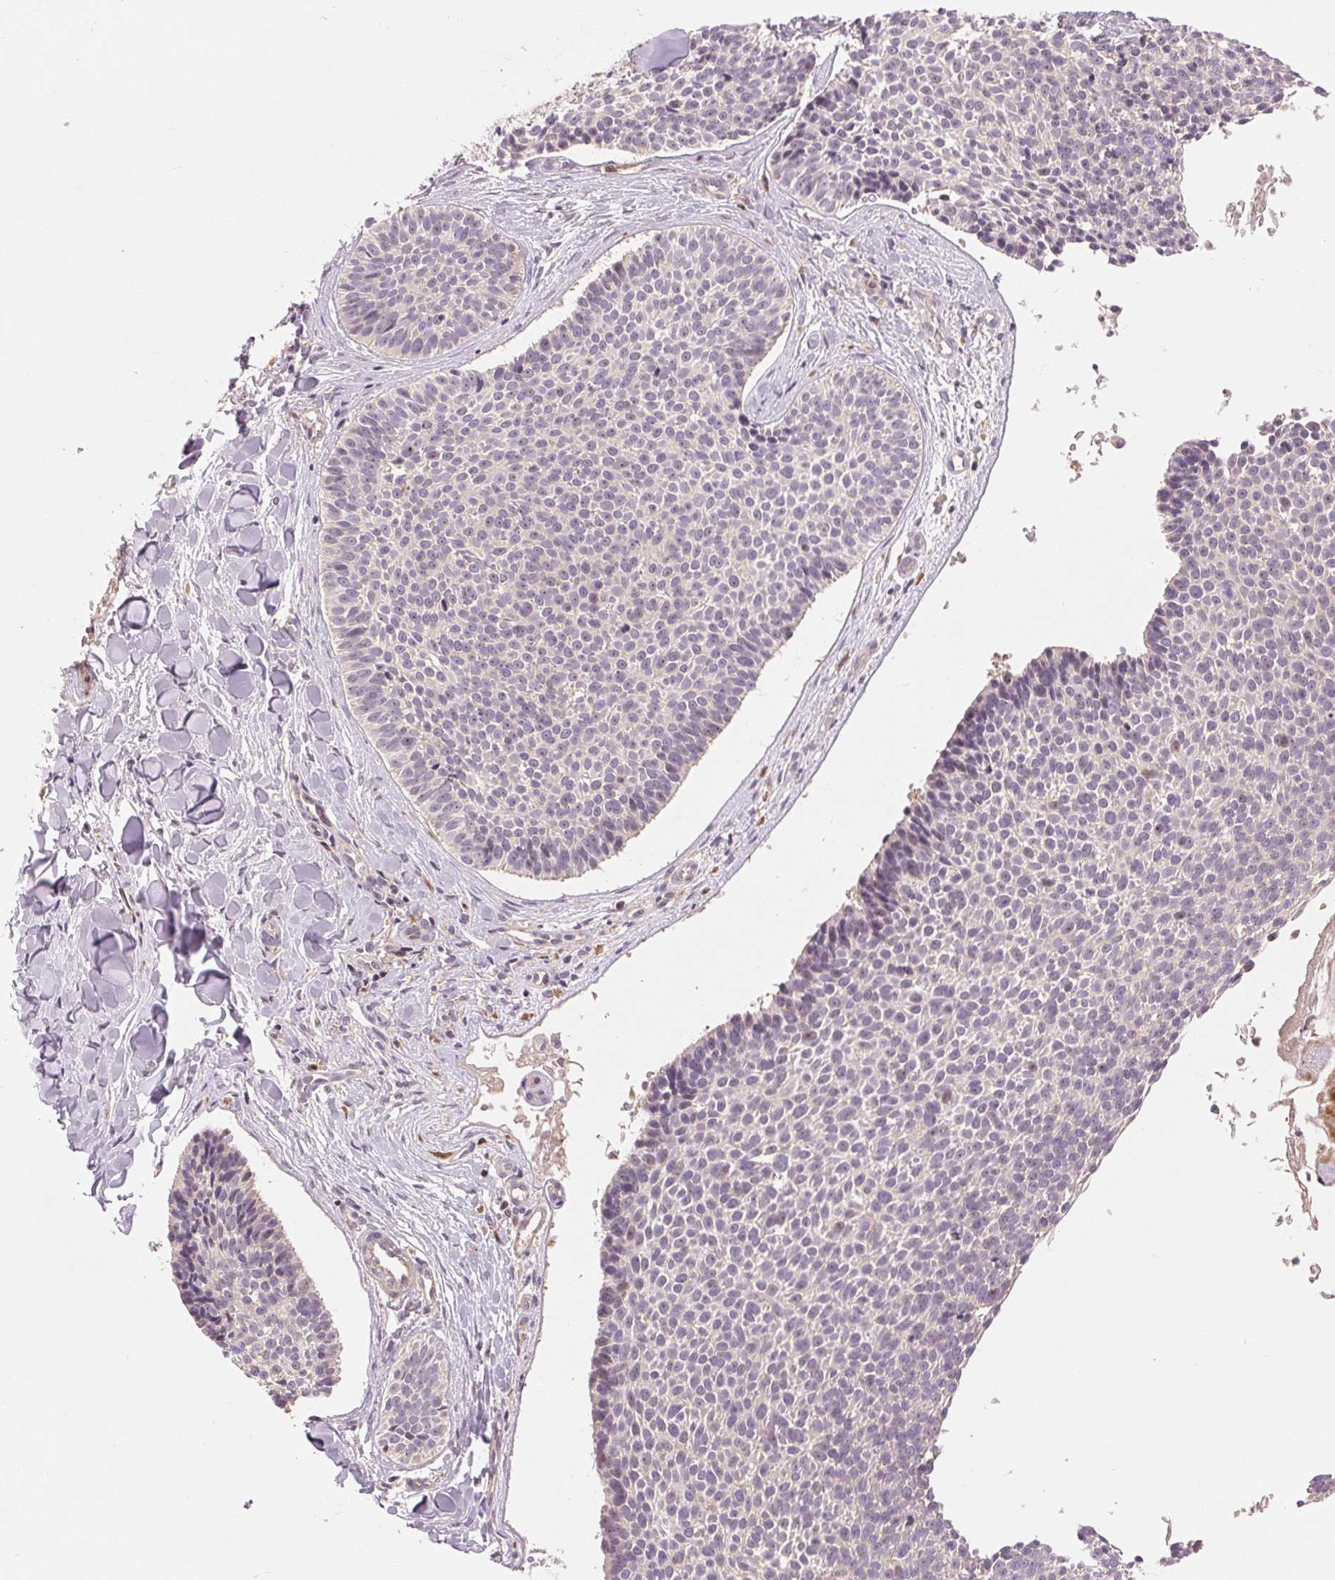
{"staining": {"intensity": "negative", "quantity": "none", "location": "none"}, "tissue": "skin cancer", "cell_type": "Tumor cells", "image_type": "cancer", "snomed": [{"axis": "morphology", "description": "Basal cell carcinoma"}, {"axis": "topography", "description": "Skin"}], "caption": "Skin cancer stained for a protein using immunohistochemistry demonstrates no staining tumor cells.", "gene": "RANBP3L", "patient": {"sex": "male", "age": 82}}